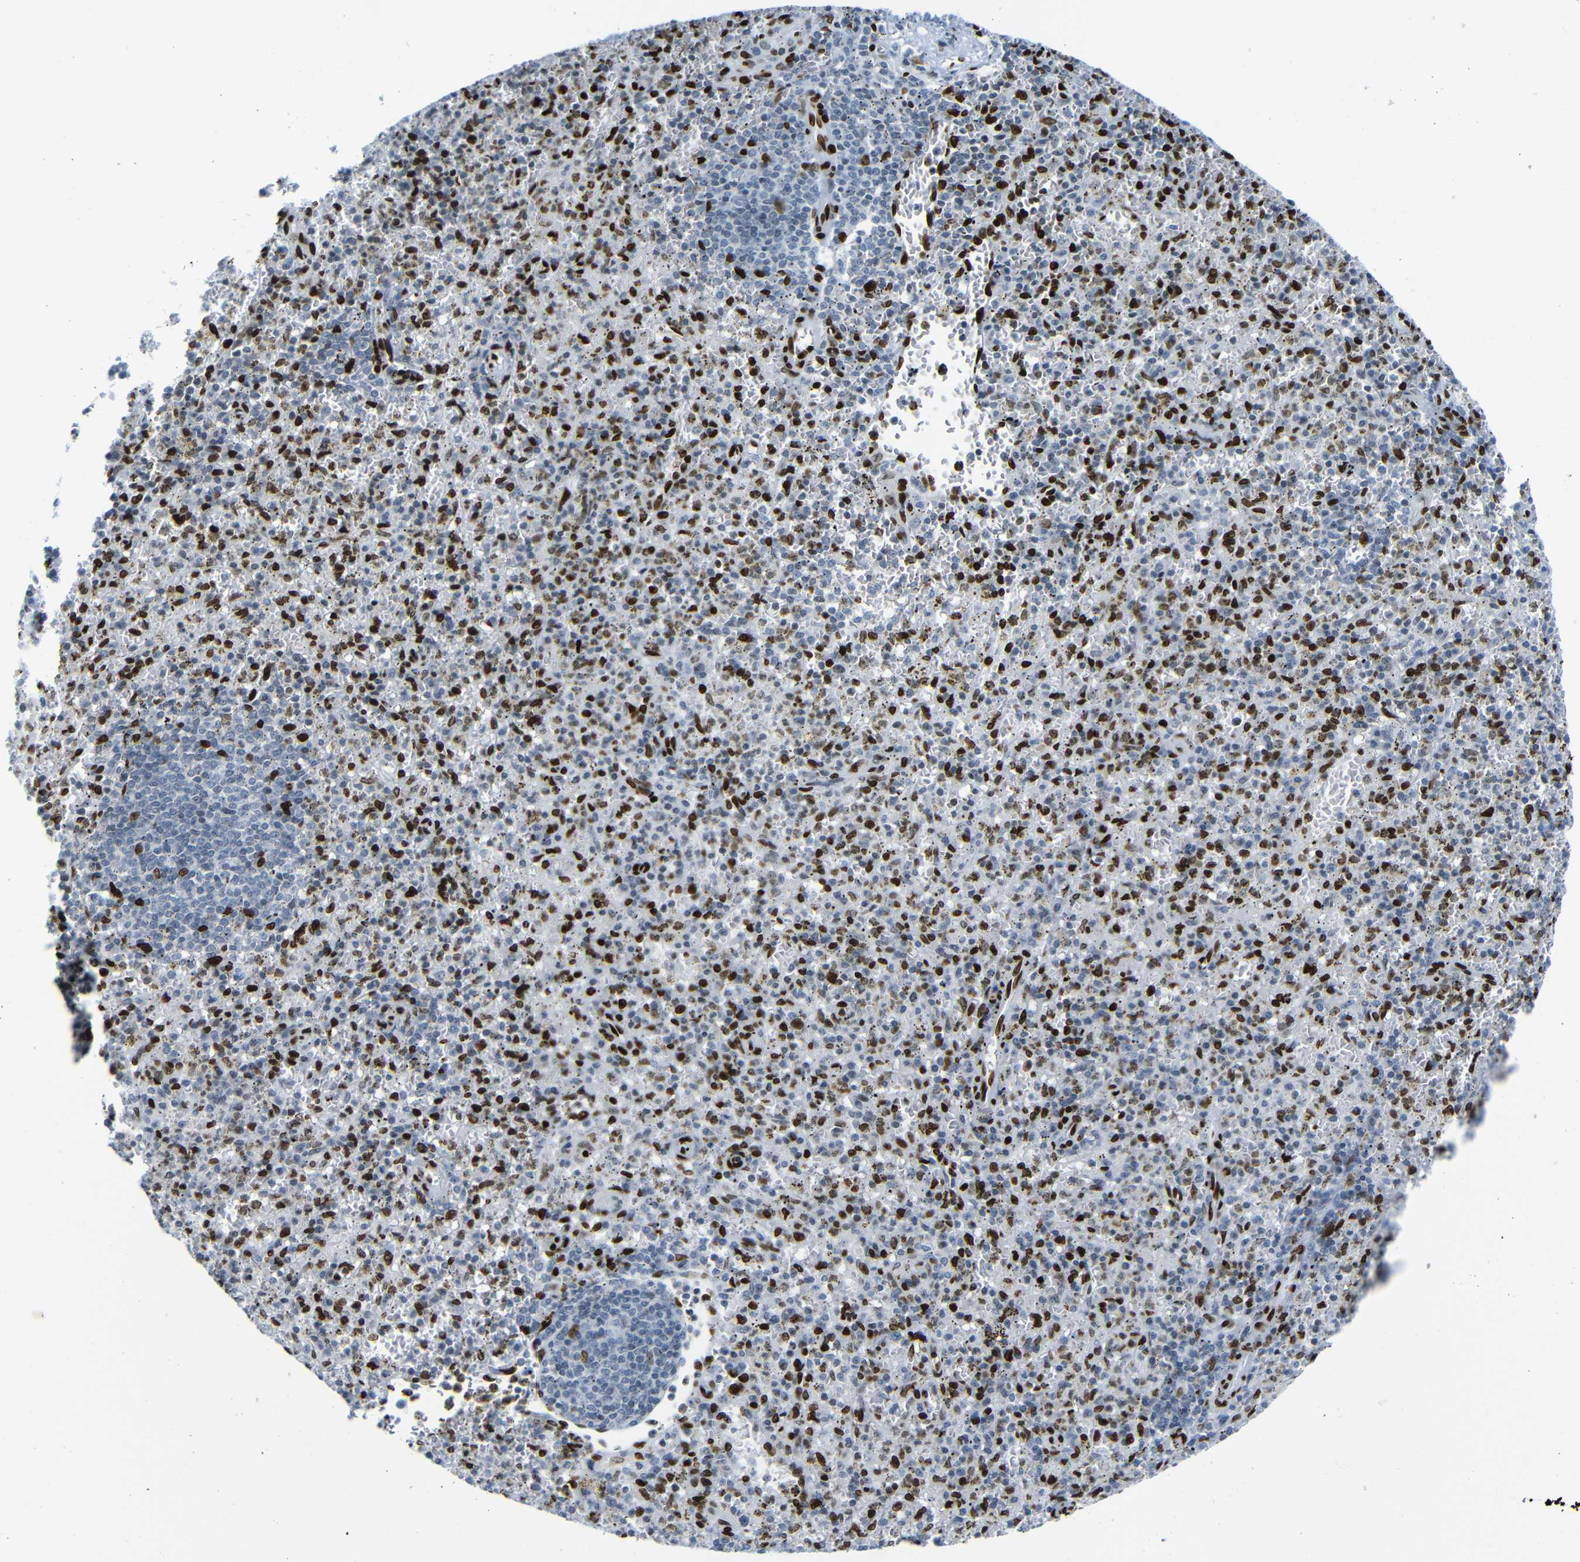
{"staining": {"intensity": "strong", "quantity": "<25%", "location": "nuclear"}, "tissue": "spleen", "cell_type": "Cells in red pulp", "image_type": "normal", "snomed": [{"axis": "morphology", "description": "Normal tissue, NOS"}, {"axis": "topography", "description": "Spleen"}], "caption": "Approximately <25% of cells in red pulp in normal spleen demonstrate strong nuclear protein positivity as visualized by brown immunohistochemical staining.", "gene": "NPIPB15", "patient": {"sex": "male", "age": 72}}